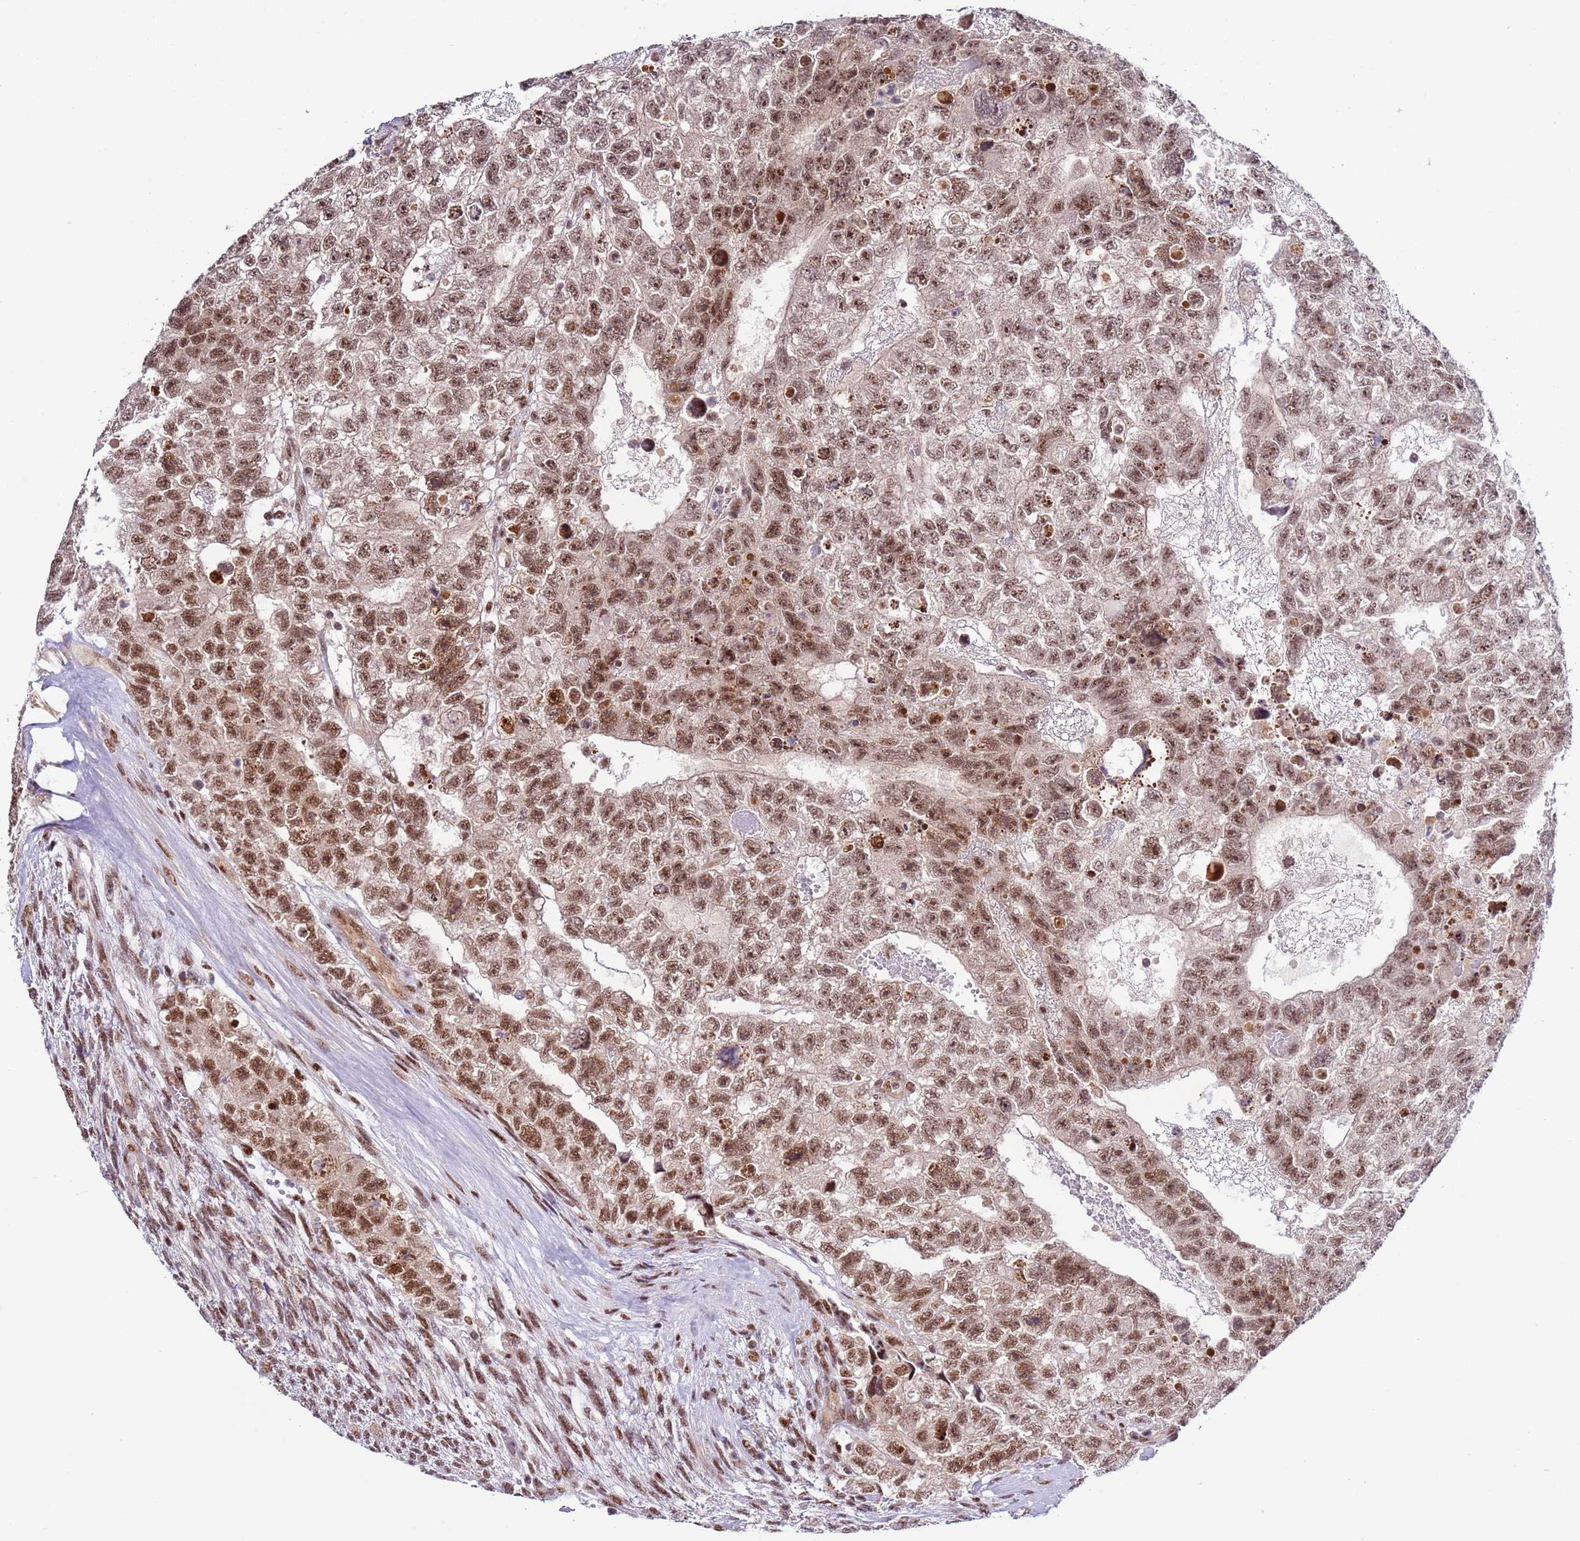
{"staining": {"intensity": "strong", "quantity": ">75%", "location": "nuclear"}, "tissue": "testis cancer", "cell_type": "Tumor cells", "image_type": "cancer", "snomed": [{"axis": "morphology", "description": "Carcinoma, Embryonal, NOS"}, {"axis": "topography", "description": "Testis"}], "caption": "Protein expression analysis of testis embryonal carcinoma demonstrates strong nuclear staining in about >75% of tumor cells. The protein is stained brown, and the nuclei are stained in blue (DAB IHC with brightfield microscopy, high magnification).", "gene": "PRPF6", "patient": {"sex": "male", "age": 26}}